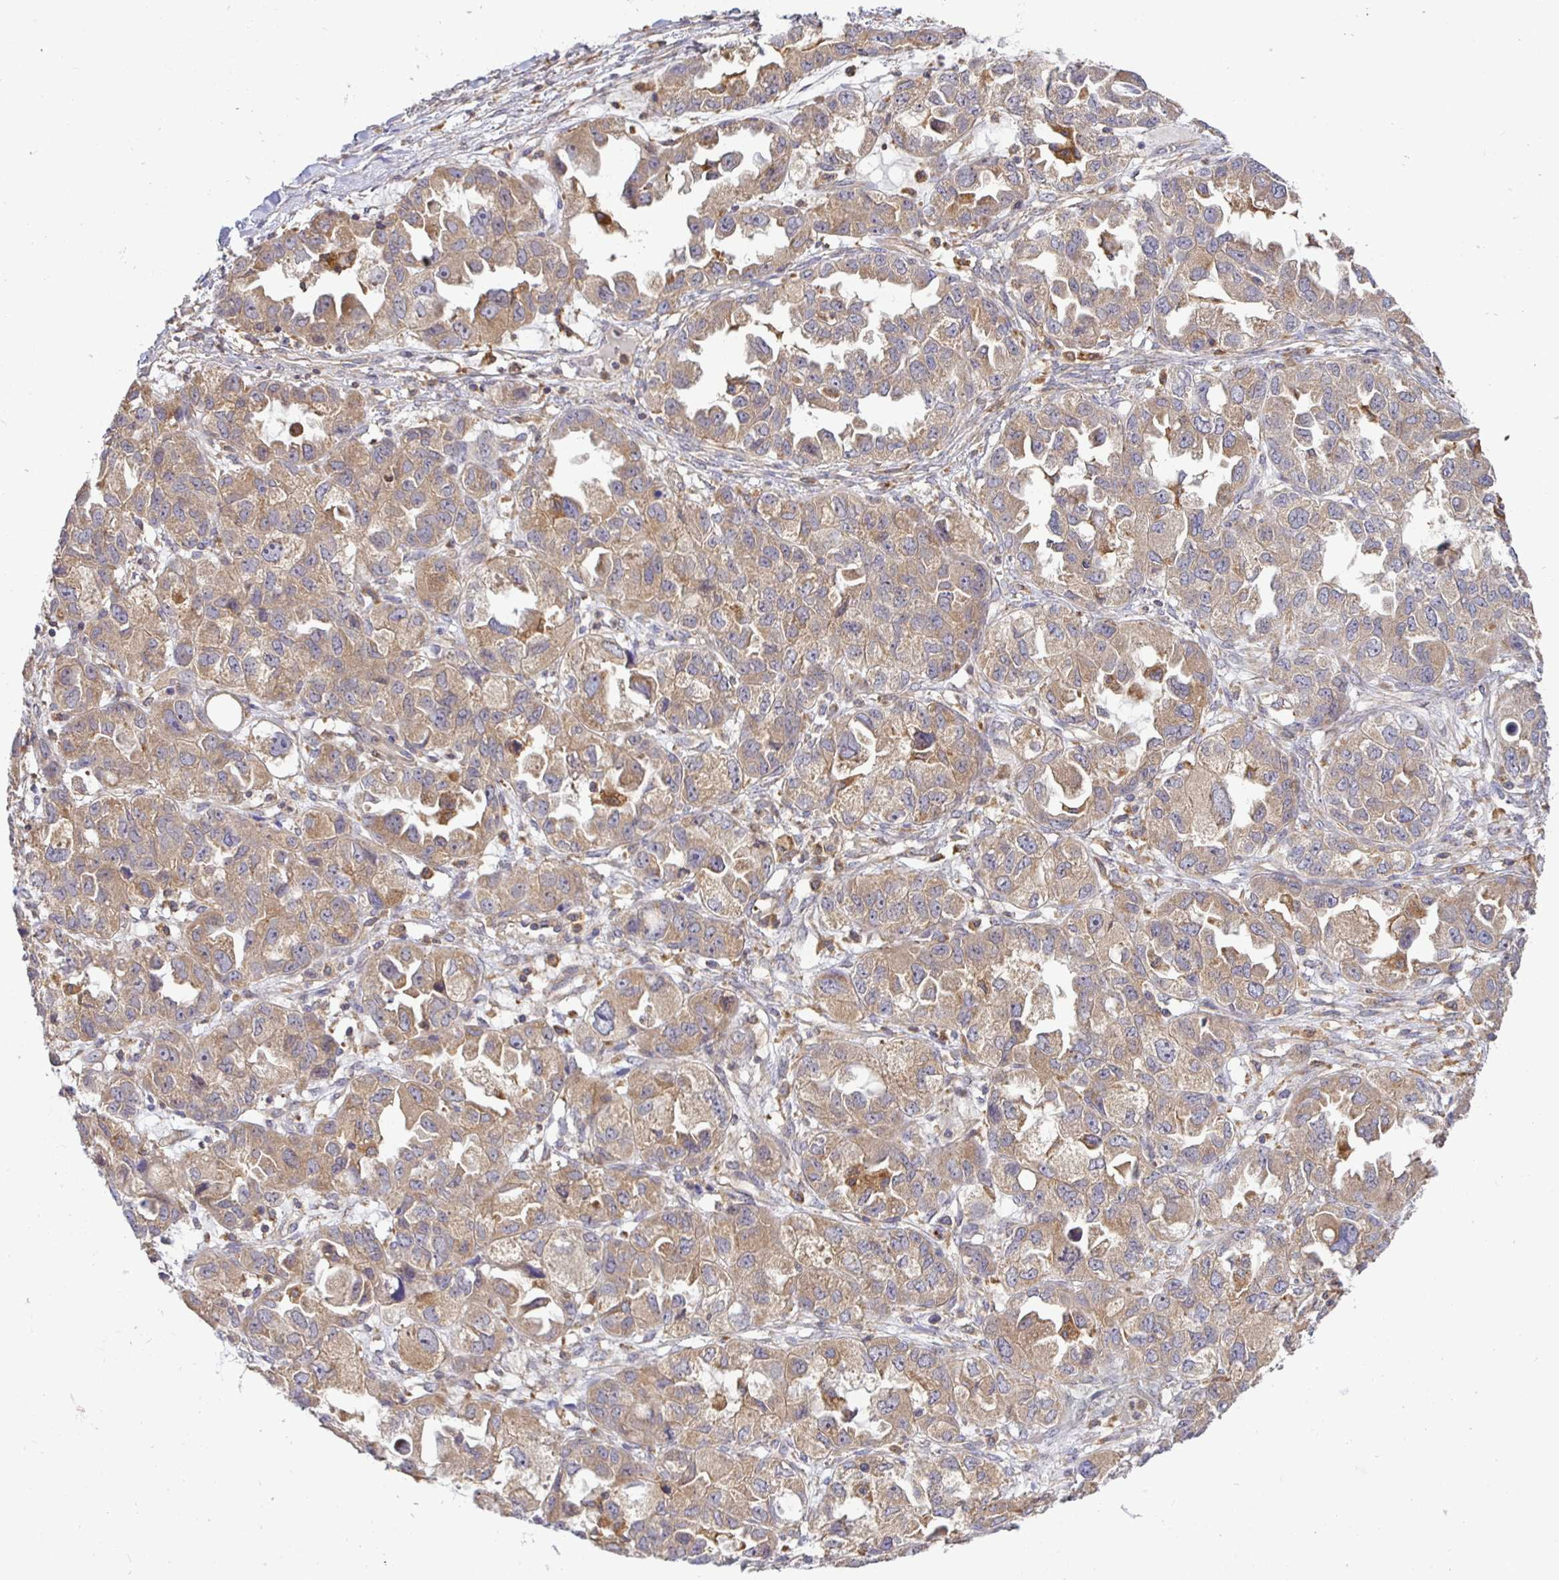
{"staining": {"intensity": "moderate", "quantity": ">75%", "location": "cytoplasmic/membranous"}, "tissue": "ovarian cancer", "cell_type": "Tumor cells", "image_type": "cancer", "snomed": [{"axis": "morphology", "description": "Cystadenocarcinoma, serous, NOS"}, {"axis": "topography", "description": "Ovary"}], "caption": "A micrograph of ovarian serous cystadenocarcinoma stained for a protein reveals moderate cytoplasmic/membranous brown staining in tumor cells.", "gene": "ATP6V1F", "patient": {"sex": "female", "age": 84}}